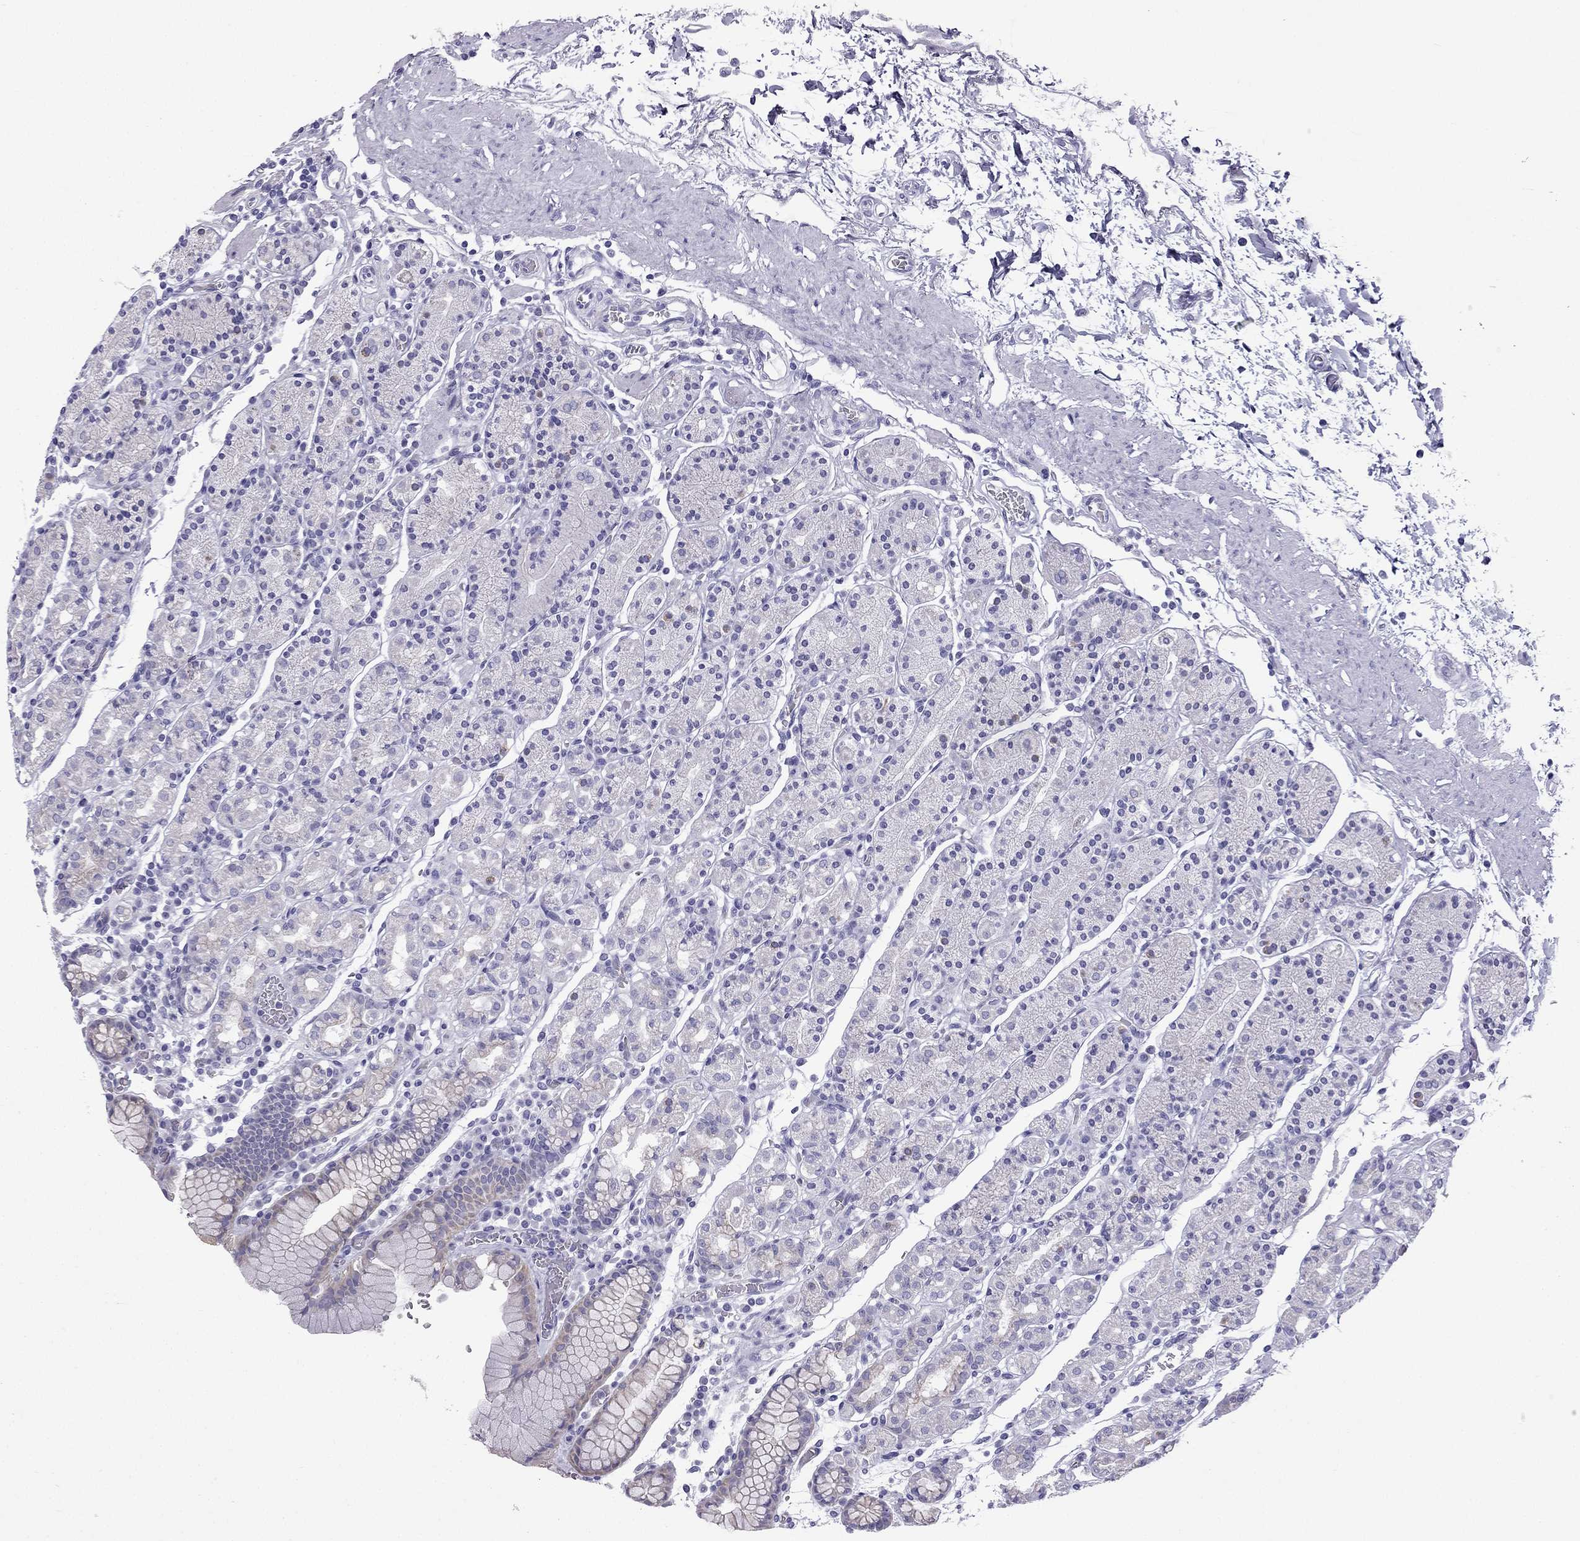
{"staining": {"intensity": "negative", "quantity": "none", "location": "none"}, "tissue": "stomach", "cell_type": "Glandular cells", "image_type": "normal", "snomed": [{"axis": "morphology", "description": "Normal tissue, NOS"}, {"axis": "topography", "description": "Stomach, upper"}, {"axis": "topography", "description": "Stomach"}], "caption": "Glandular cells are negative for brown protein staining in unremarkable stomach. Nuclei are stained in blue.", "gene": "GJA8", "patient": {"sex": "male", "age": 62}}